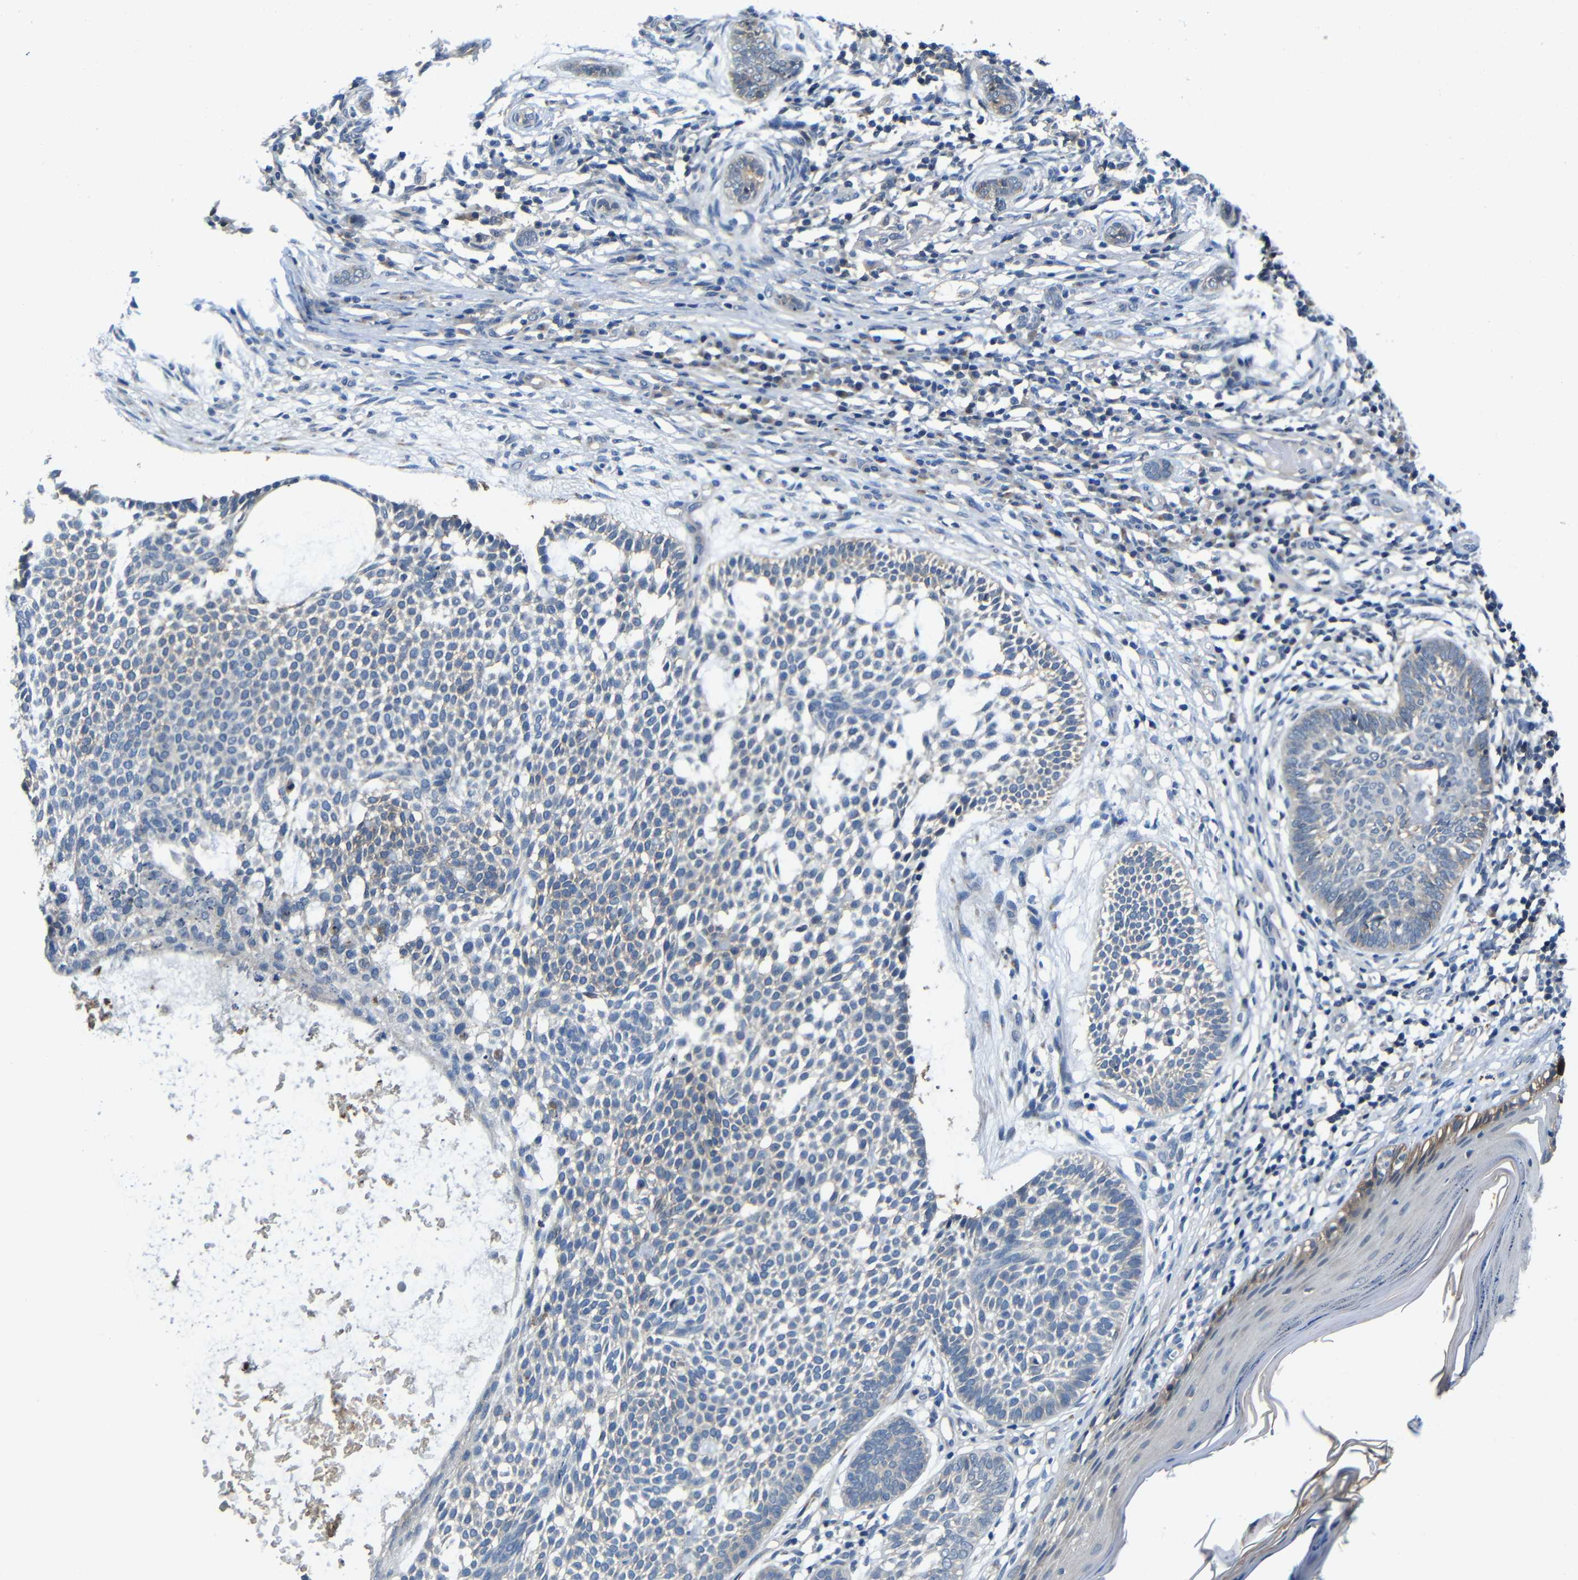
{"staining": {"intensity": "negative", "quantity": "none", "location": "none"}, "tissue": "skin cancer", "cell_type": "Tumor cells", "image_type": "cancer", "snomed": [{"axis": "morphology", "description": "Basal cell carcinoma"}, {"axis": "topography", "description": "Skin"}], "caption": "The immunohistochemistry (IHC) histopathology image has no significant positivity in tumor cells of skin cancer tissue.", "gene": "ZNF90", "patient": {"sex": "male", "age": 87}}